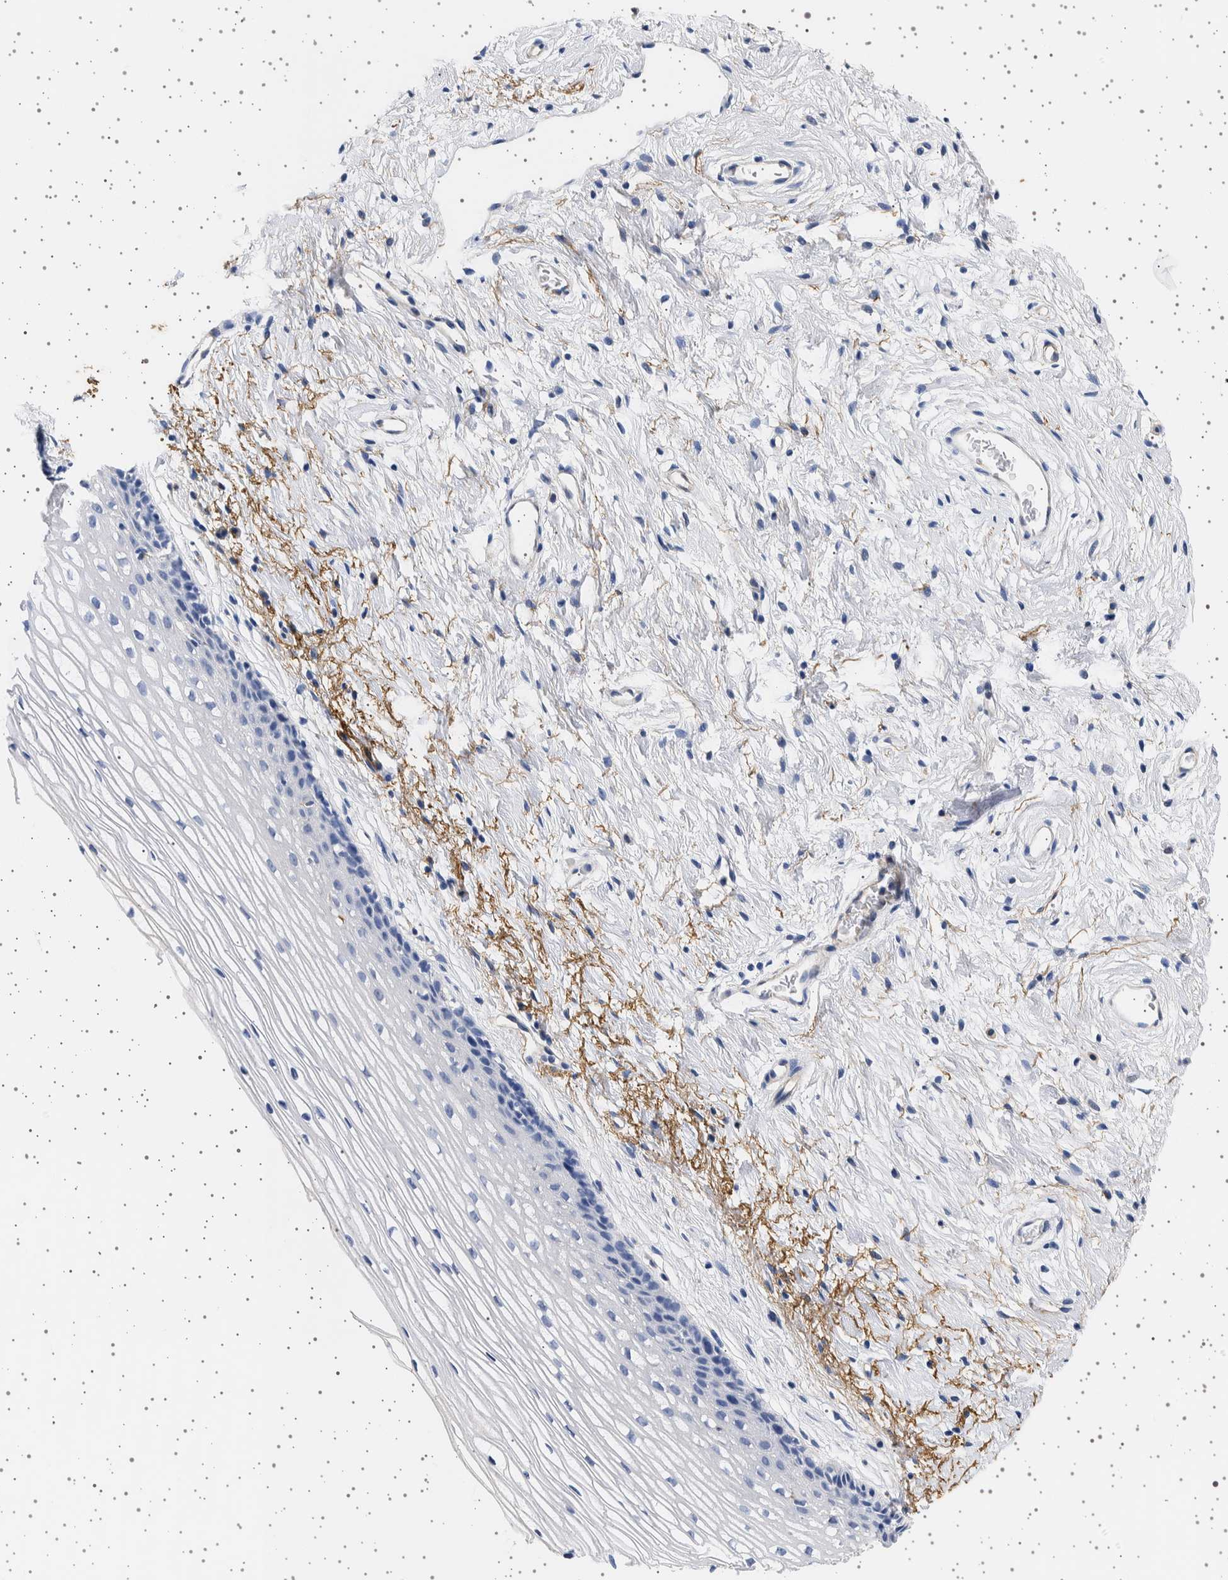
{"staining": {"intensity": "negative", "quantity": "none", "location": "none"}, "tissue": "cervix", "cell_type": "Squamous epithelial cells", "image_type": "normal", "snomed": [{"axis": "morphology", "description": "Normal tissue, NOS"}, {"axis": "topography", "description": "Cervix"}], "caption": "Immunohistochemistry (IHC) photomicrograph of normal cervix: human cervix stained with DAB reveals no significant protein positivity in squamous epithelial cells. (DAB (3,3'-diaminobenzidine) immunohistochemistry, high magnification).", "gene": "SEPTIN4", "patient": {"sex": "female", "age": 77}}